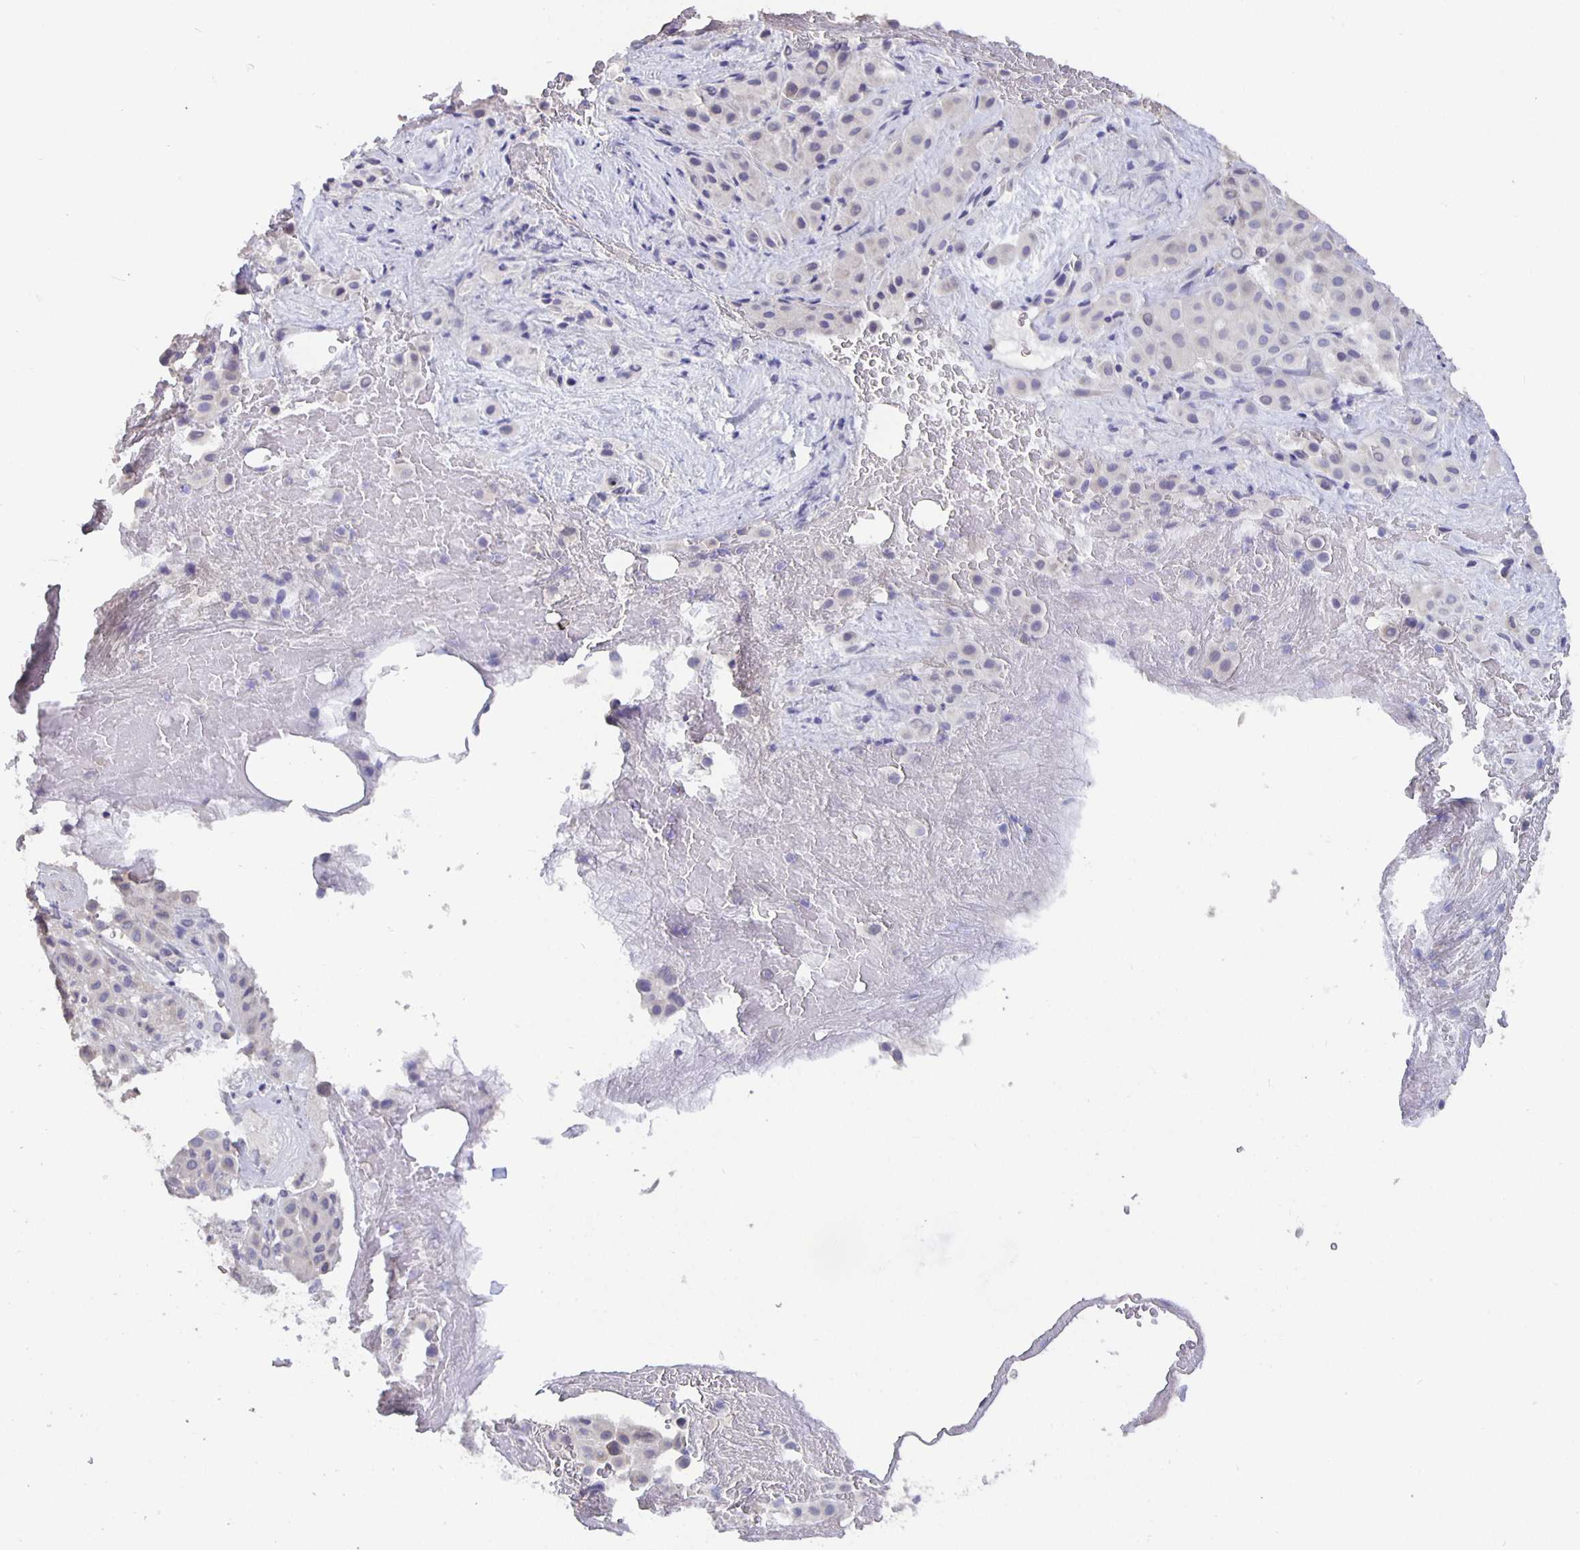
{"staining": {"intensity": "negative", "quantity": "none", "location": "none"}, "tissue": "melanoma", "cell_type": "Tumor cells", "image_type": "cancer", "snomed": [{"axis": "morphology", "description": "Malignant melanoma, Metastatic site"}, {"axis": "topography", "description": "Smooth muscle"}], "caption": "DAB immunohistochemical staining of melanoma displays no significant positivity in tumor cells.", "gene": "CFAP74", "patient": {"sex": "male", "age": 41}}